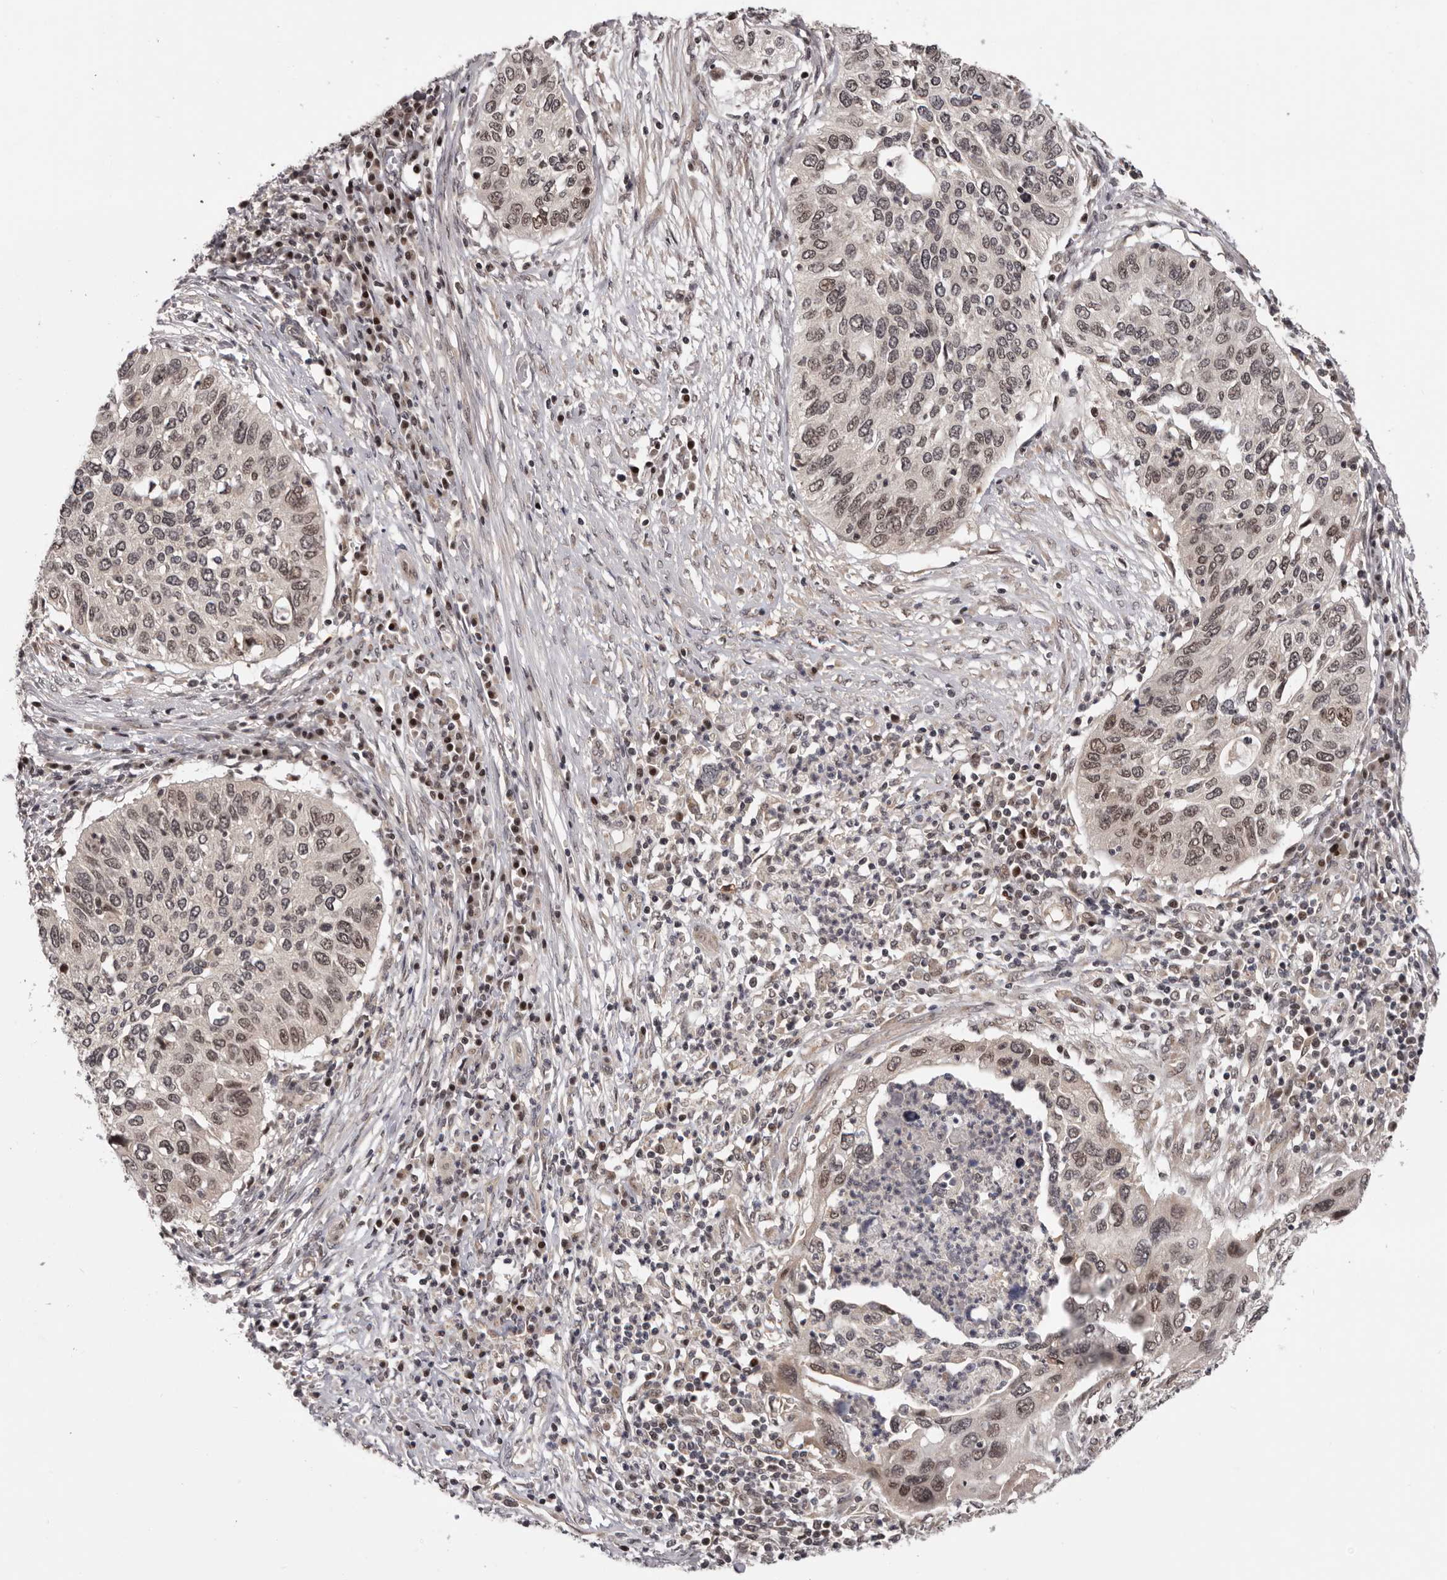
{"staining": {"intensity": "weak", "quantity": "25%-75%", "location": "nuclear"}, "tissue": "cervical cancer", "cell_type": "Tumor cells", "image_type": "cancer", "snomed": [{"axis": "morphology", "description": "Squamous cell carcinoma, NOS"}, {"axis": "topography", "description": "Cervix"}], "caption": "This image shows immunohistochemistry staining of human cervical cancer (squamous cell carcinoma), with low weak nuclear expression in approximately 25%-75% of tumor cells.", "gene": "TBX5", "patient": {"sex": "female", "age": 38}}